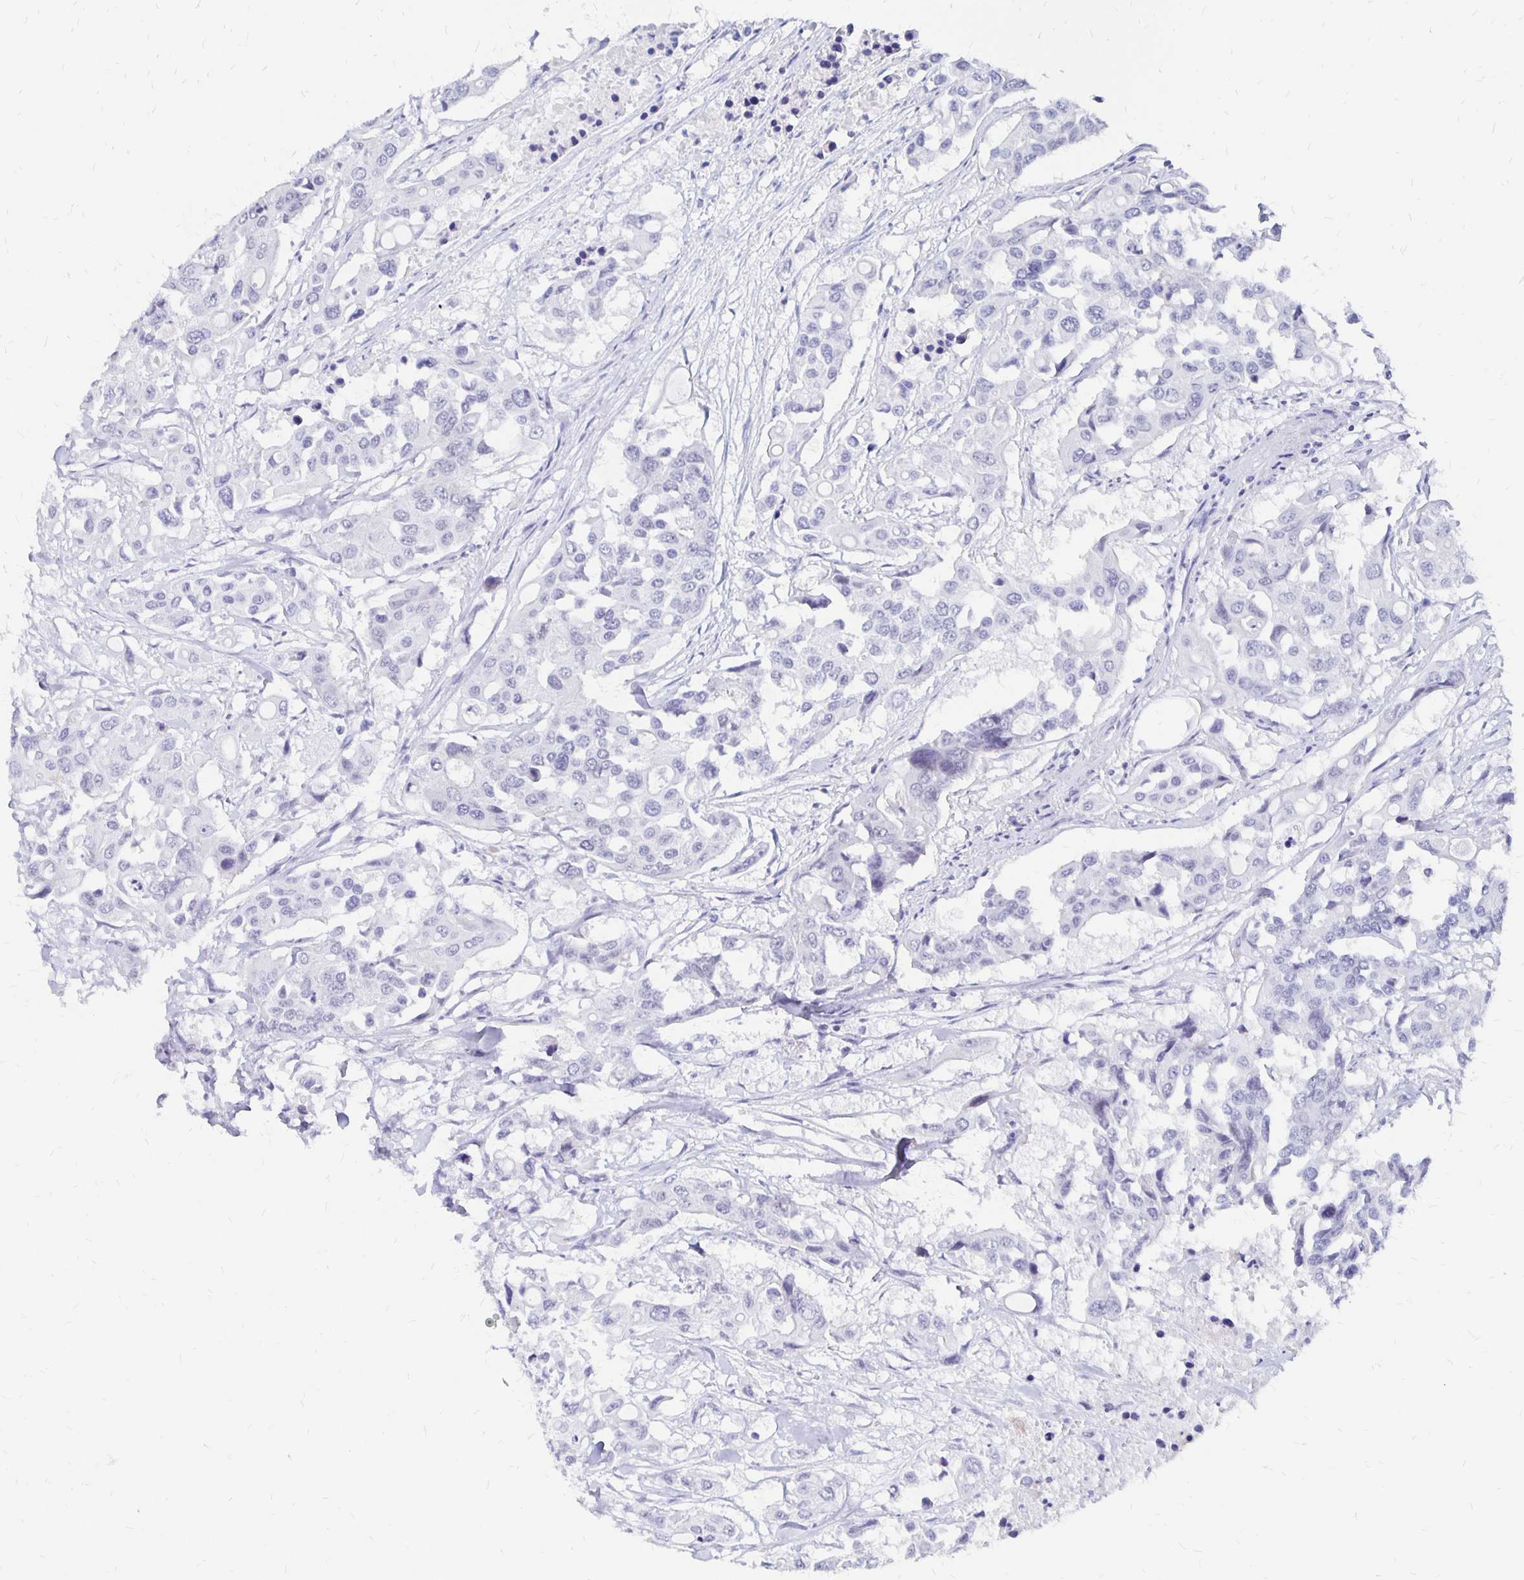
{"staining": {"intensity": "negative", "quantity": "none", "location": "none"}, "tissue": "colorectal cancer", "cell_type": "Tumor cells", "image_type": "cancer", "snomed": [{"axis": "morphology", "description": "Adenocarcinoma, NOS"}, {"axis": "topography", "description": "Colon"}], "caption": "Immunohistochemical staining of colorectal cancer (adenocarcinoma) reveals no significant staining in tumor cells.", "gene": "SYT2", "patient": {"sex": "male", "age": 77}}